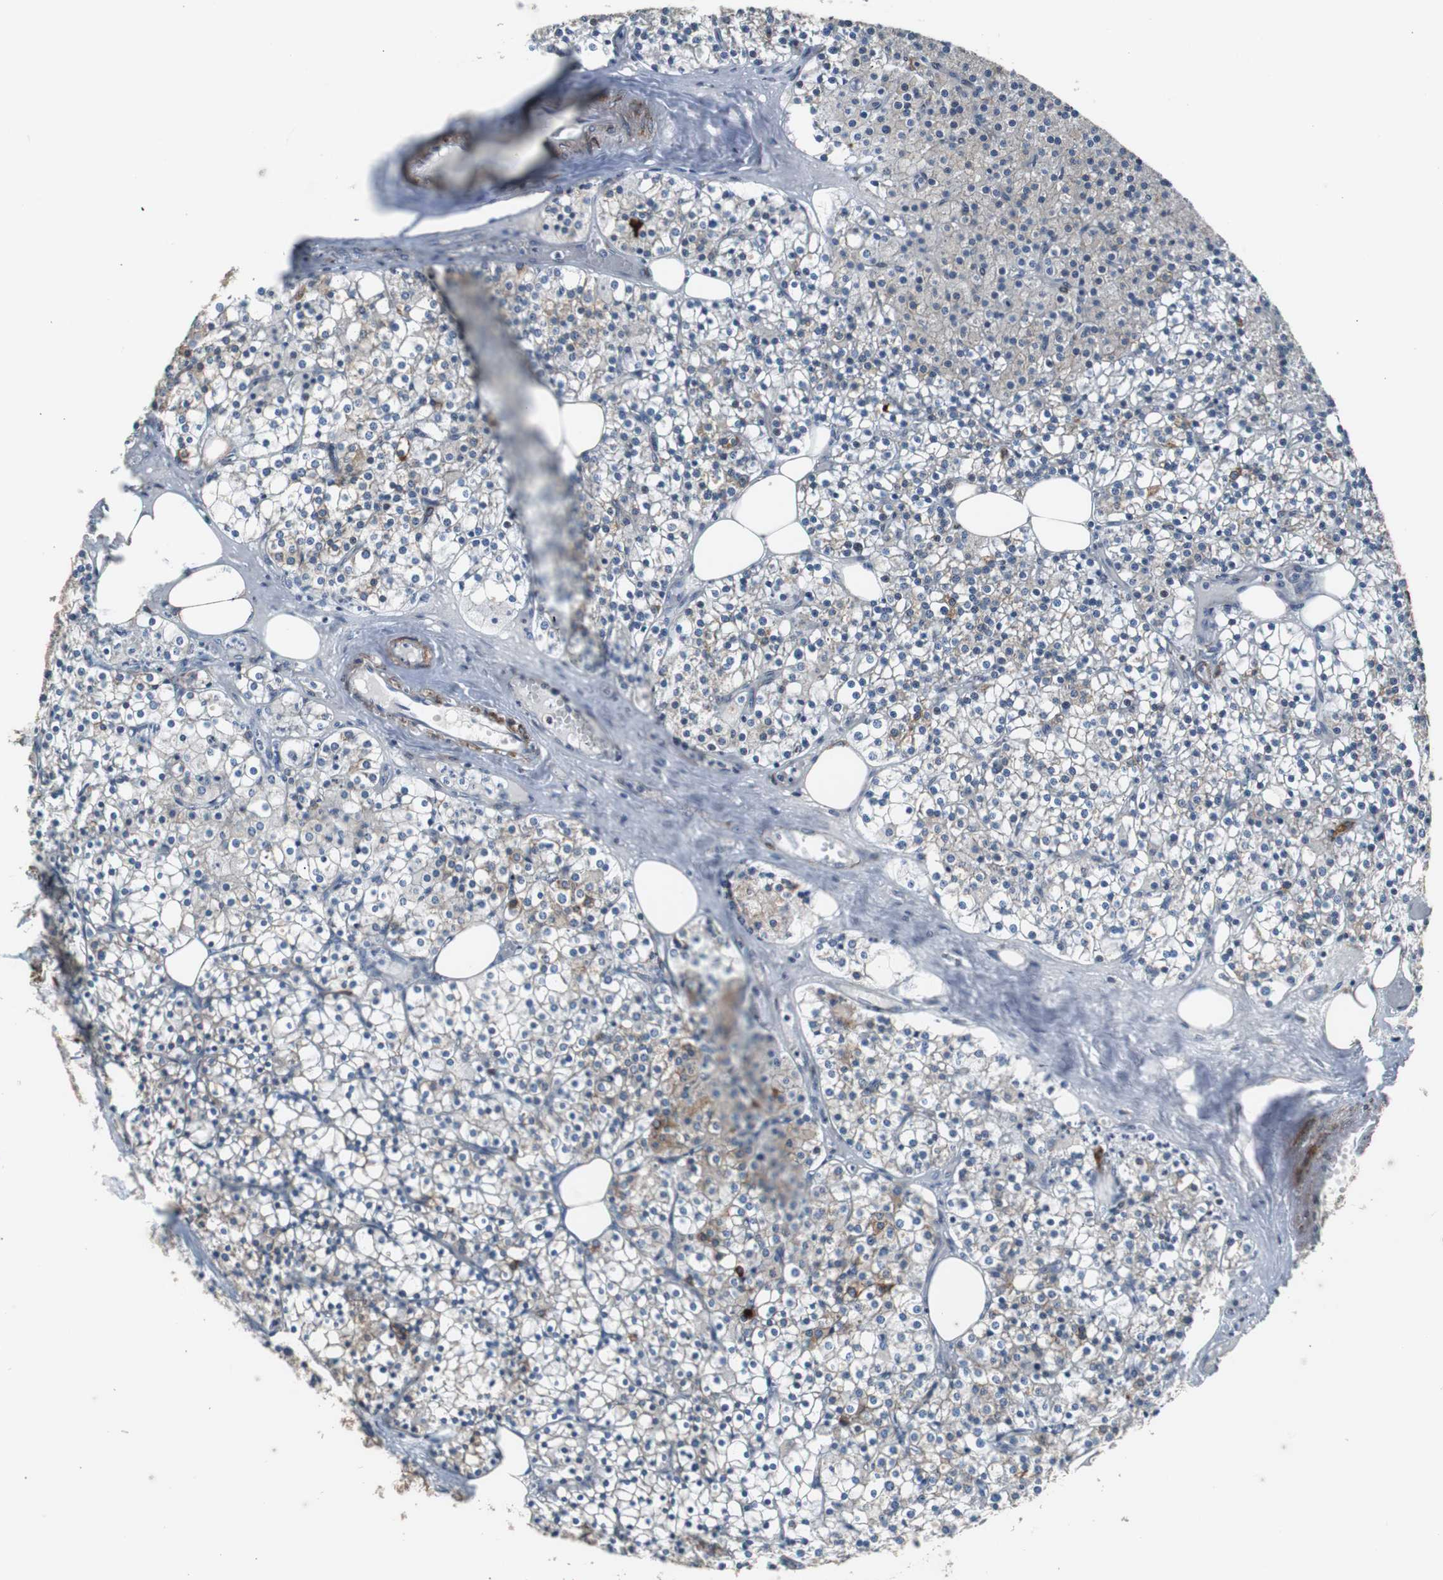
{"staining": {"intensity": "strong", "quantity": ">75%", "location": "cytoplasmic/membranous"}, "tissue": "parathyroid gland", "cell_type": "Glandular cells", "image_type": "normal", "snomed": [{"axis": "morphology", "description": "Normal tissue, NOS"}, {"axis": "topography", "description": "Parathyroid gland"}], "caption": "This is a histology image of immunohistochemistry (IHC) staining of unremarkable parathyroid gland, which shows strong staining in the cytoplasmic/membranous of glandular cells.", "gene": "PBXIP1", "patient": {"sex": "female", "age": 63}}